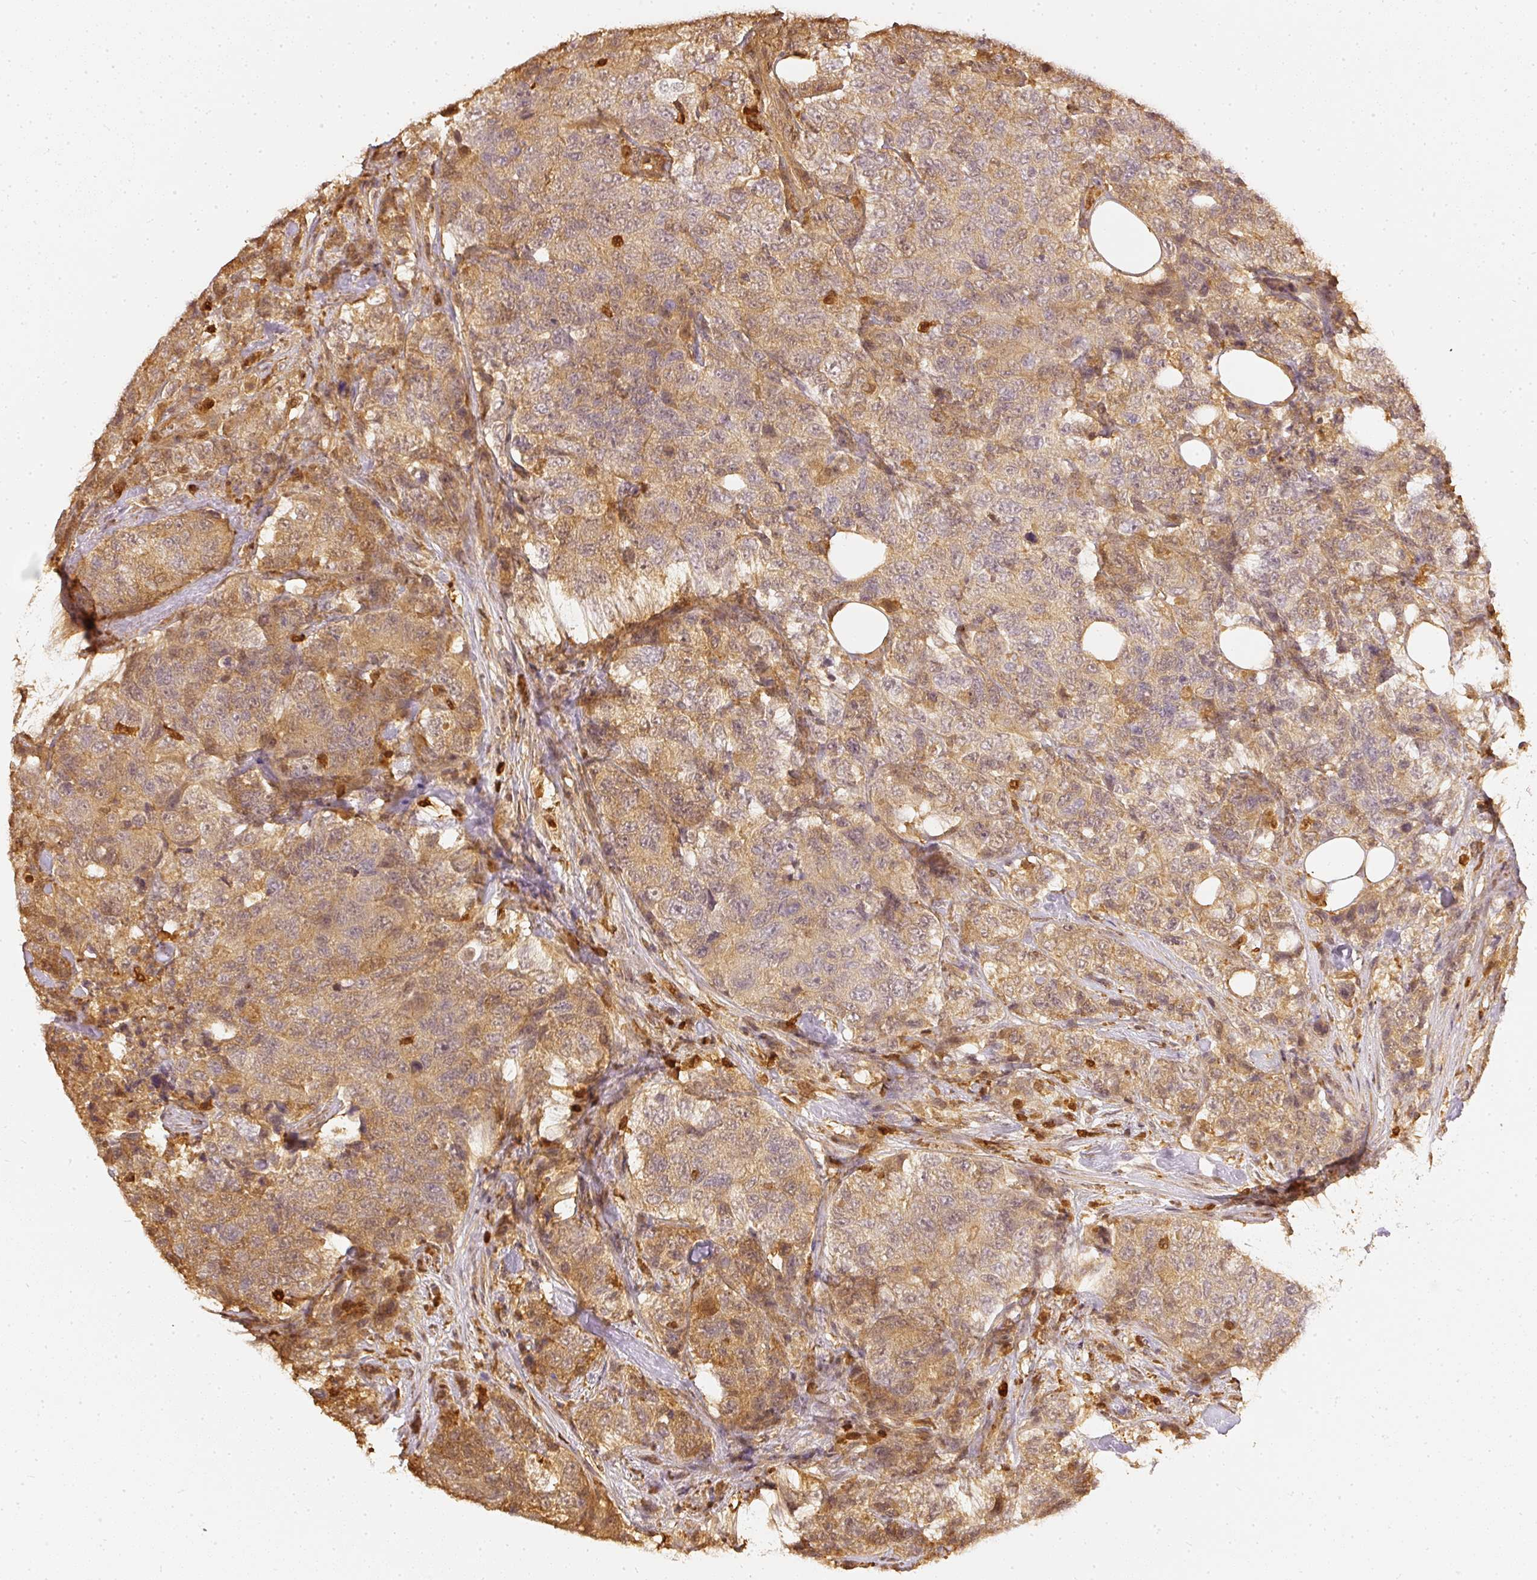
{"staining": {"intensity": "moderate", "quantity": ">75%", "location": "cytoplasmic/membranous"}, "tissue": "urothelial cancer", "cell_type": "Tumor cells", "image_type": "cancer", "snomed": [{"axis": "morphology", "description": "Urothelial carcinoma, High grade"}, {"axis": "topography", "description": "Urinary bladder"}], "caption": "Moderate cytoplasmic/membranous protein expression is seen in about >75% of tumor cells in urothelial cancer.", "gene": "PFN1", "patient": {"sex": "female", "age": 78}}